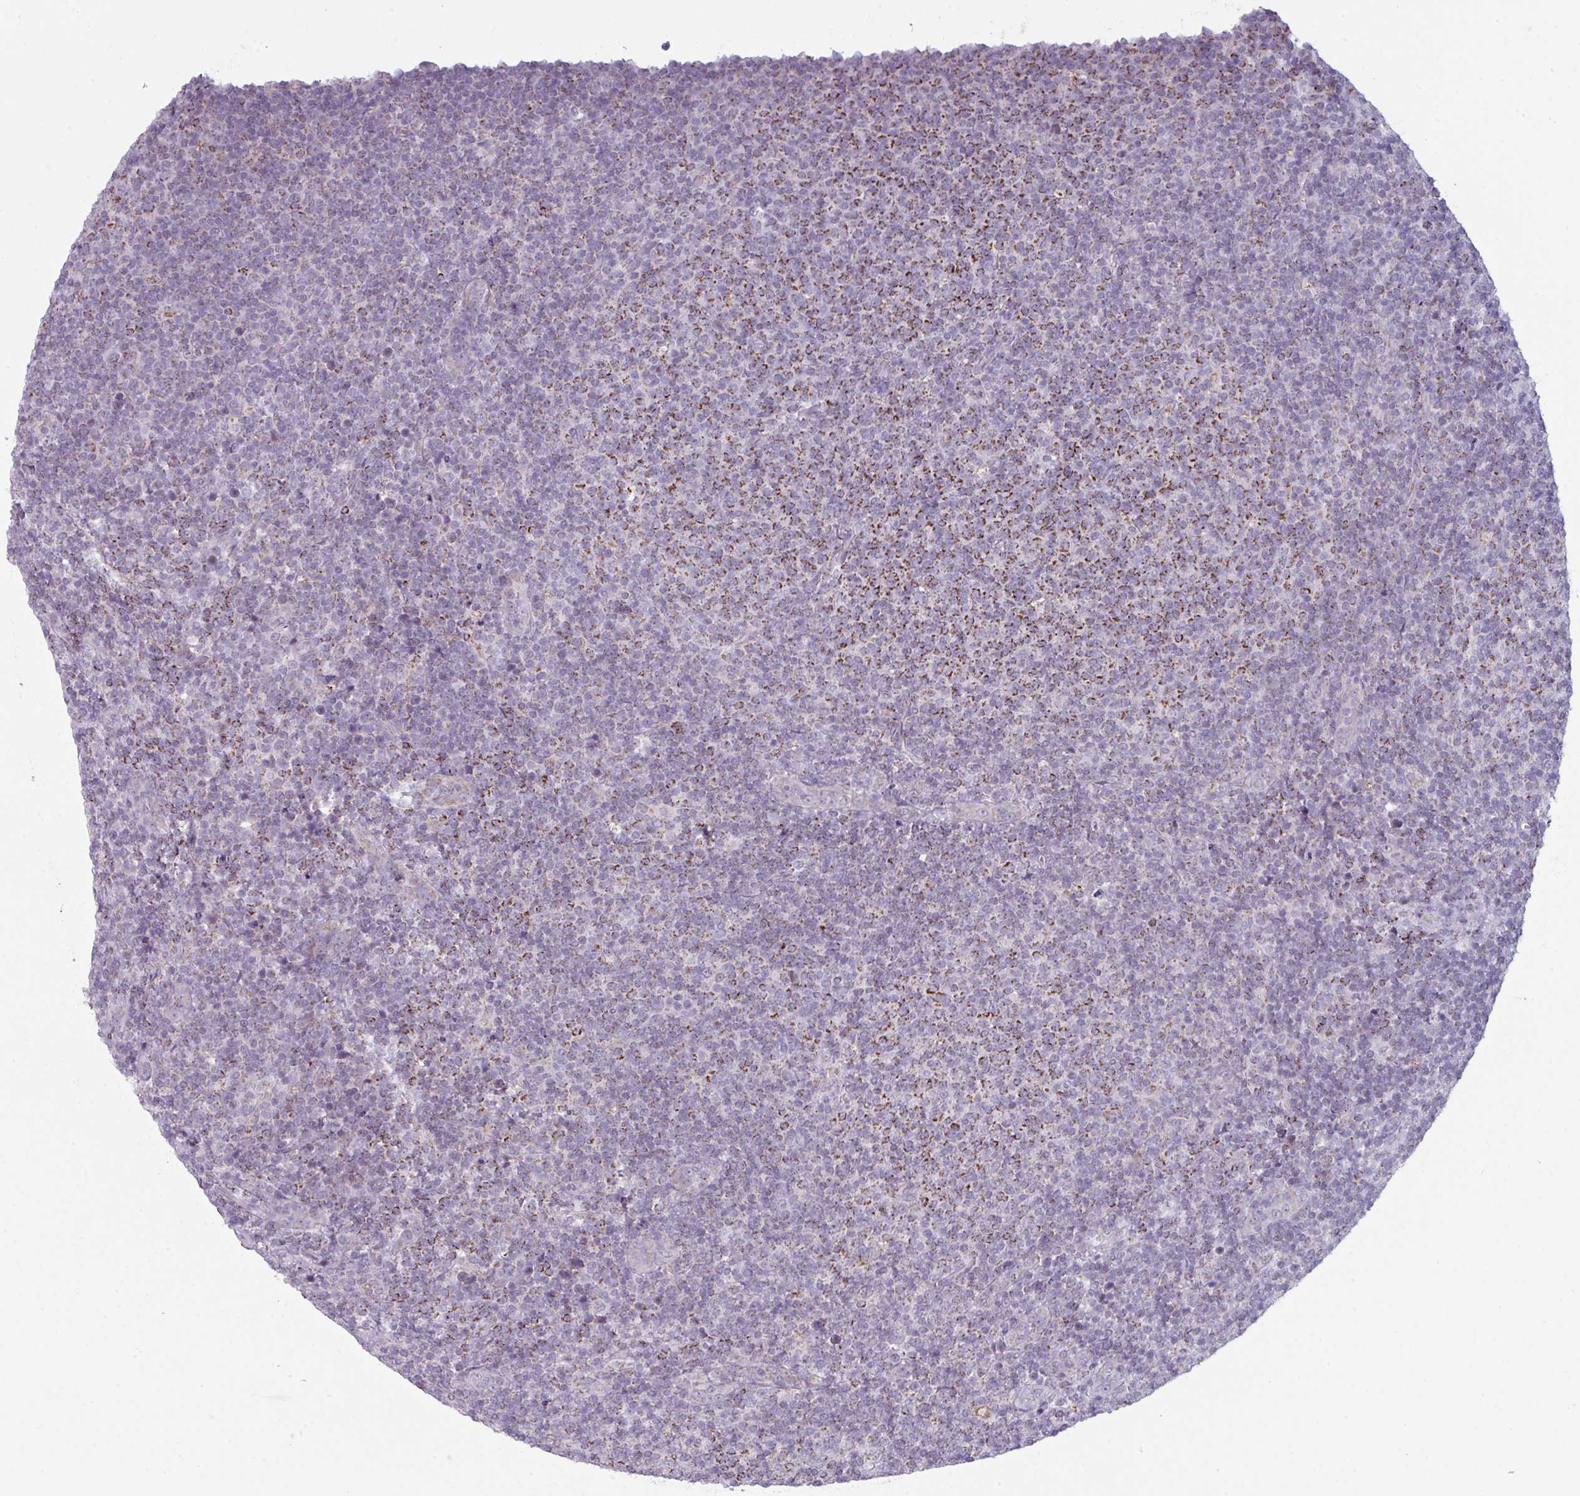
{"staining": {"intensity": "moderate", "quantity": "25%-75%", "location": "cytoplasmic/membranous"}, "tissue": "lymphoma", "cell_type": "Tumor cells", "image_type": "cancer", "snomed": [{"axis": "morphology", "description": "Malignant lymphoma, non-Hodgkin's type, Low grade"}, {"axis": "topography", "description": "Lymph node"}], "caption": "This micrograph displays low-grade malignant lymphoma, non-Hodgkin's type stained with immunohistochemistry to label a protein in brown. The cytoplasmic/membranous of tumor cells show moderate positivity for the protein. Nuclei are counter-stained blue.", "gene": "ZNF615", "patient": {"sex": "male", "age": 66}}